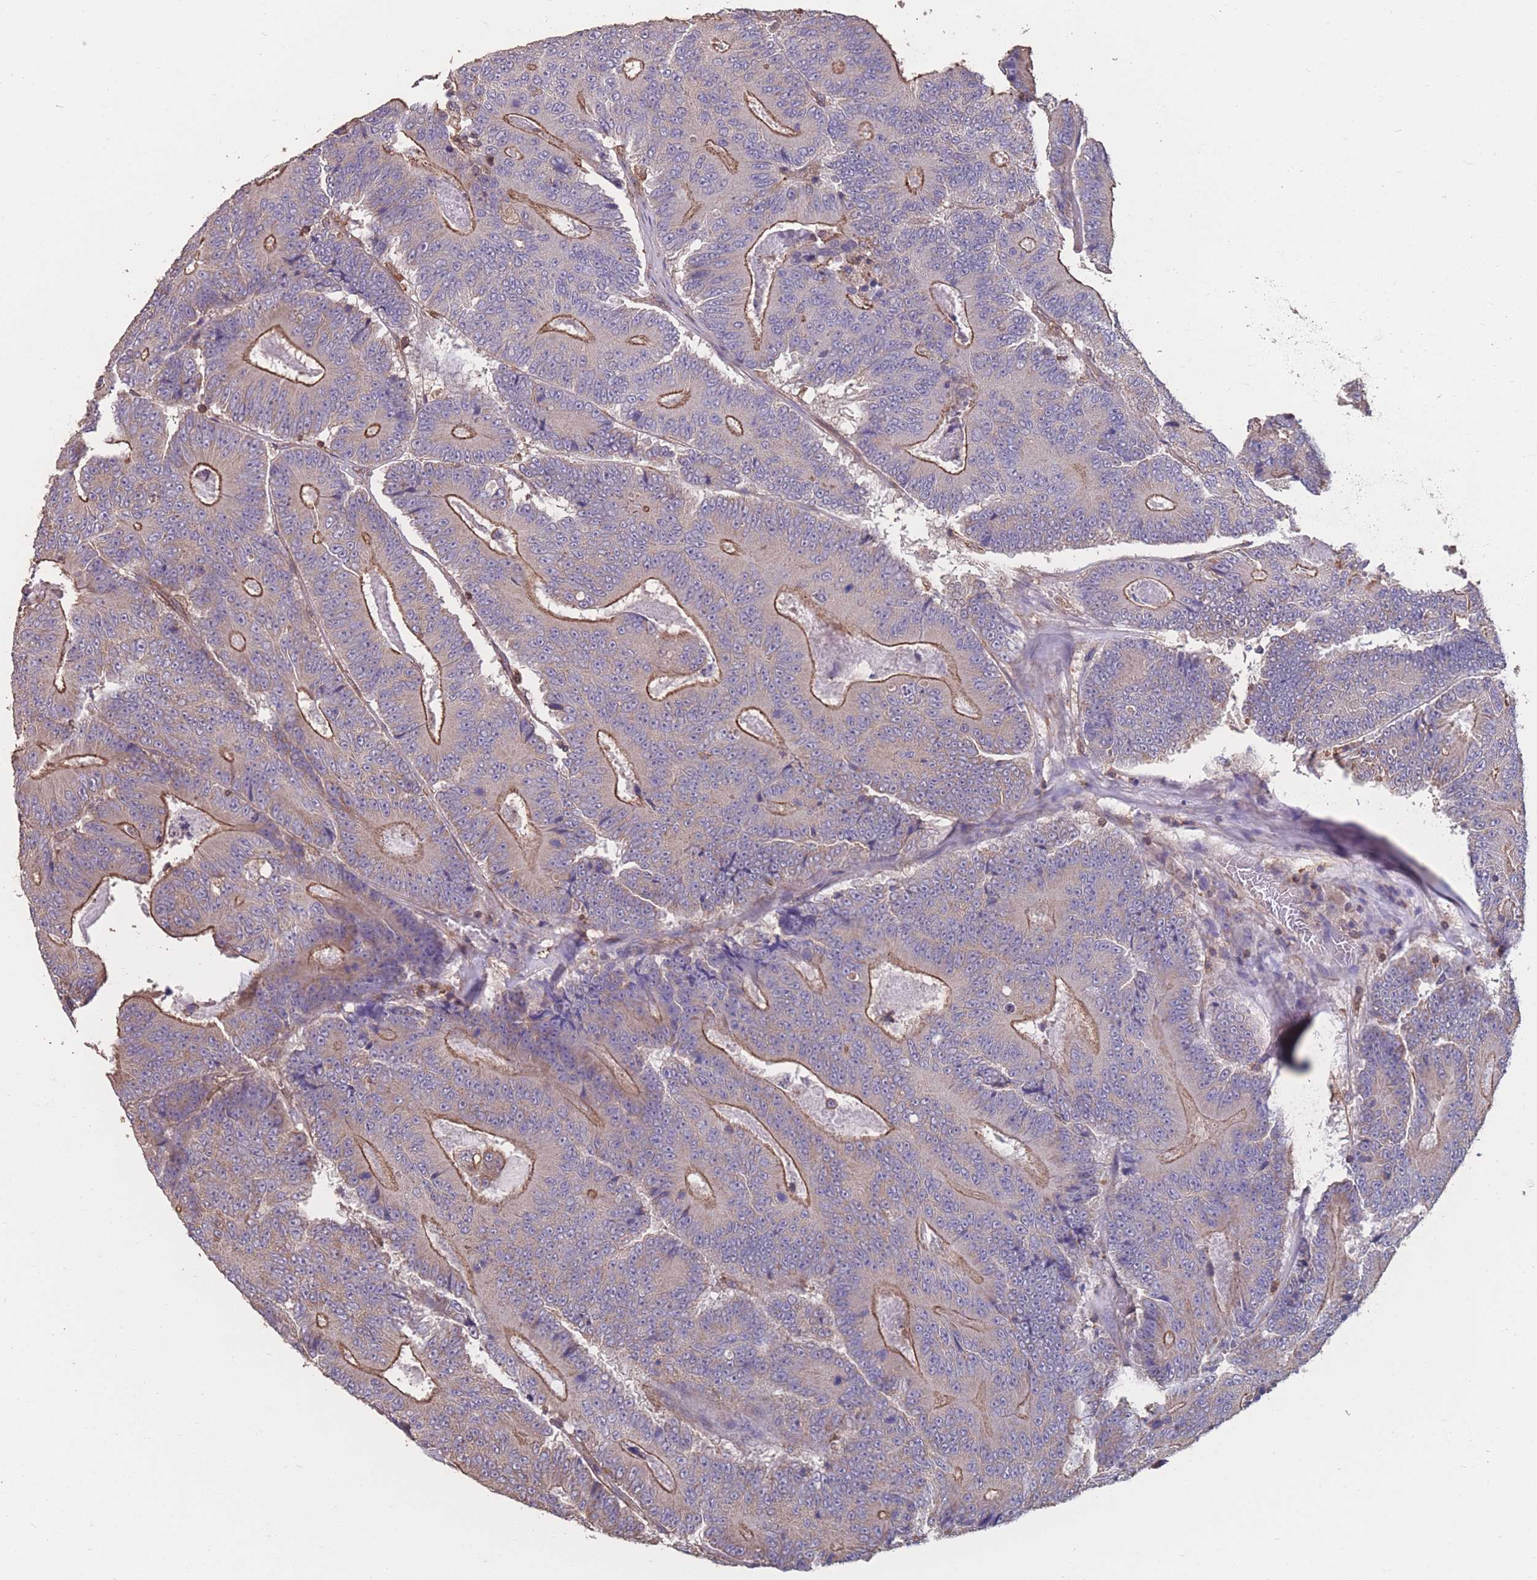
{"staining": {"intensity": "moderate", "quantity": "25%-75%", "location": "cytoplasmic/membranous"}, "tissue": "colorectal cancer", "cell_type": "Tumor cells", "image_type": "cancer", "snomed": [{"axis": "morphology", "description": "Adenocarcinoma, NOS"}, {"axis": "topography", "description": "Colon"}], "caption": "This photomicrograph reveals colorectal cancer stained with immunohistochemistry (IHC) to label a protein in brown. The cytoplasmic/membranous of tumor cells show moderate positivity for the protein. Nuclei are counter-stained blue.", "gene": "NUDT21", "patient": {"sex": "male", "age": 83}}